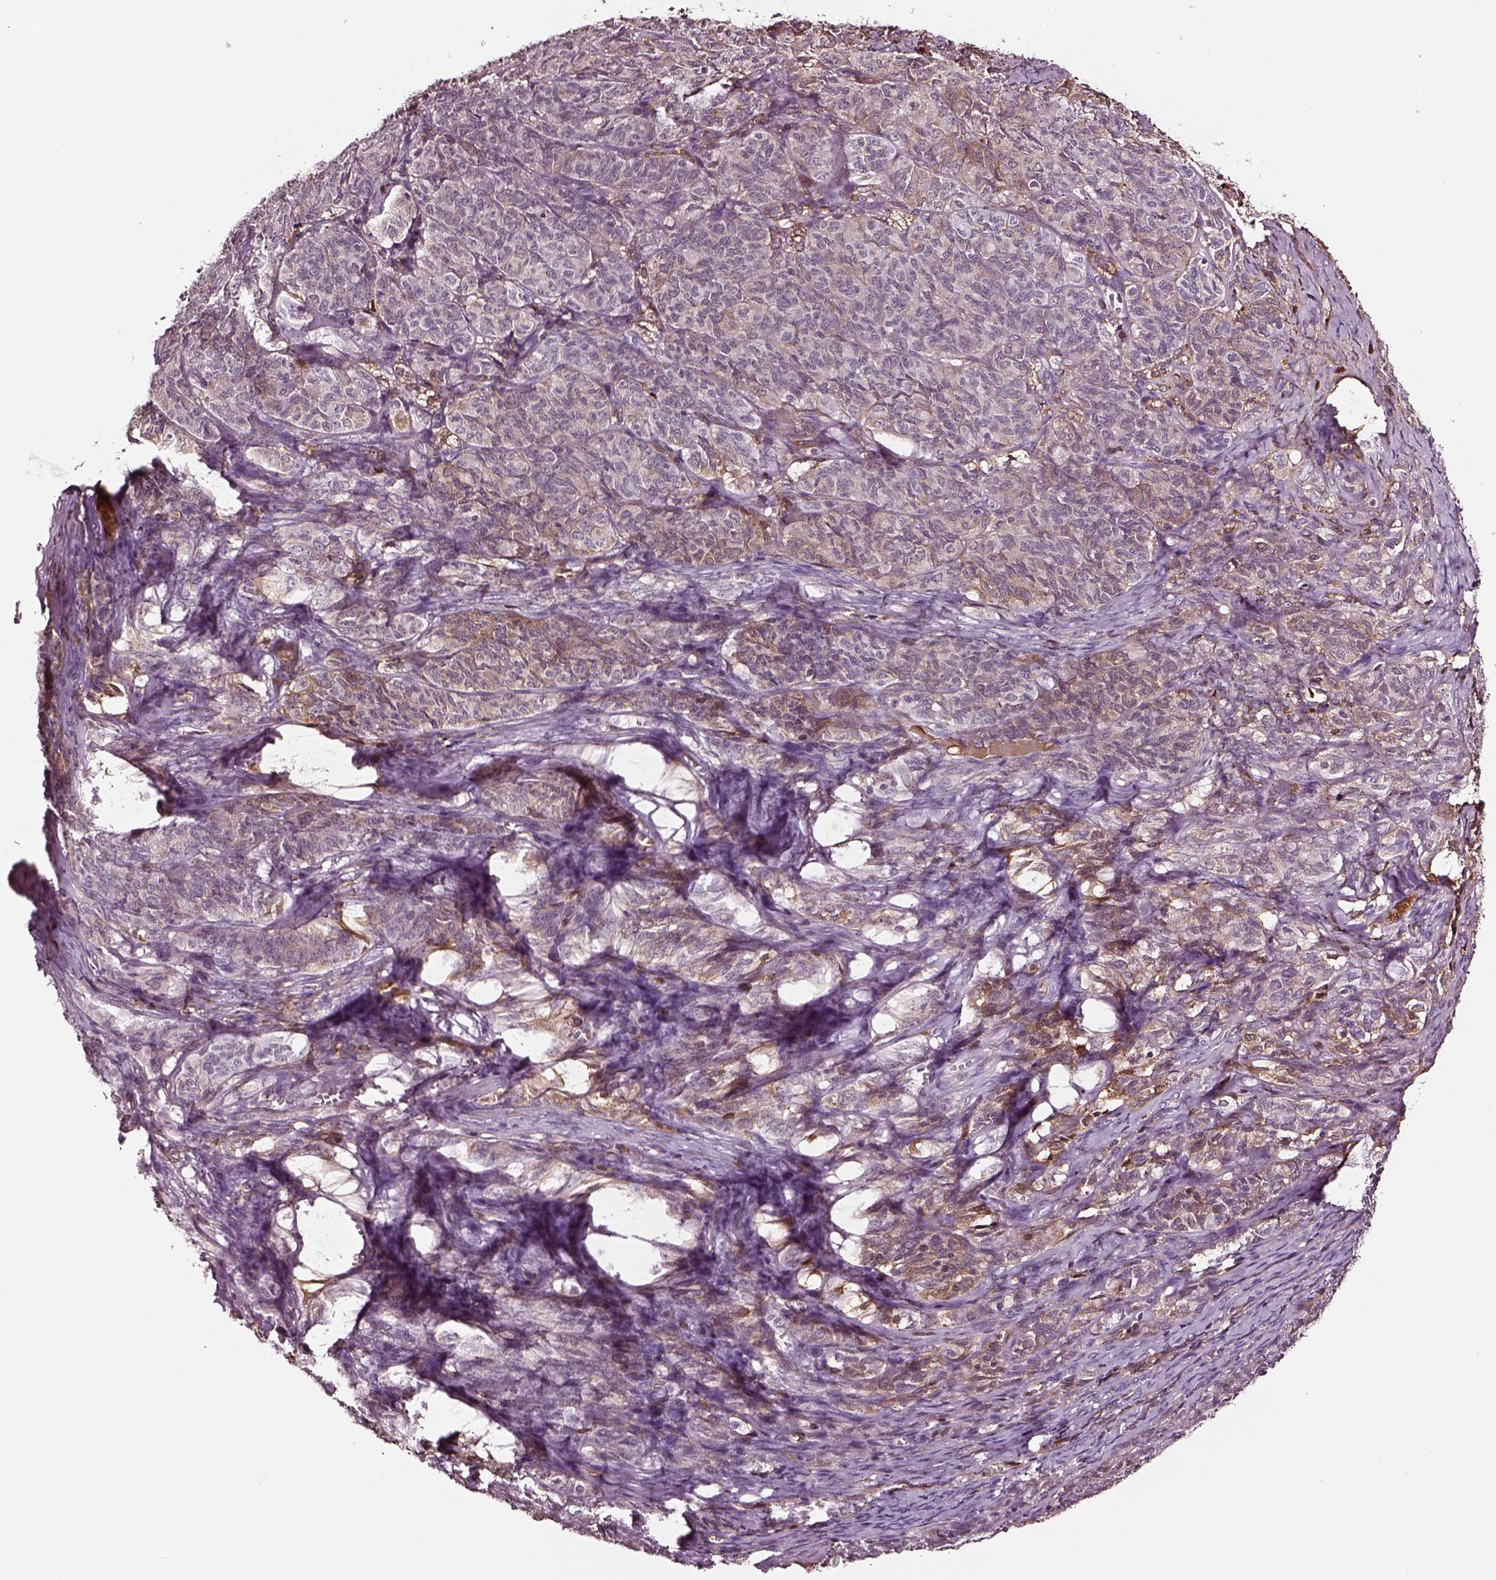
{"staining": {"intensity": "weak", "quantity": "<25%", "location": "cytoplasmic/membranous"}, "tissue": "ovarian cancer", "cell_type": "Tumor cells", "image_type": "cancer", "snomed": [{"axis": "morphology", "description": "Carcinoma, endometroid"}, {"axis": "topography", "description": "Ovary"}], "caption": "A micrograph of ovarian cancer stained for a protein exhibits no brown staining in tumor cells. Nuclei are stained in blue.", "gene": "TF", "patient": {"sex": "female", "age": 80}}